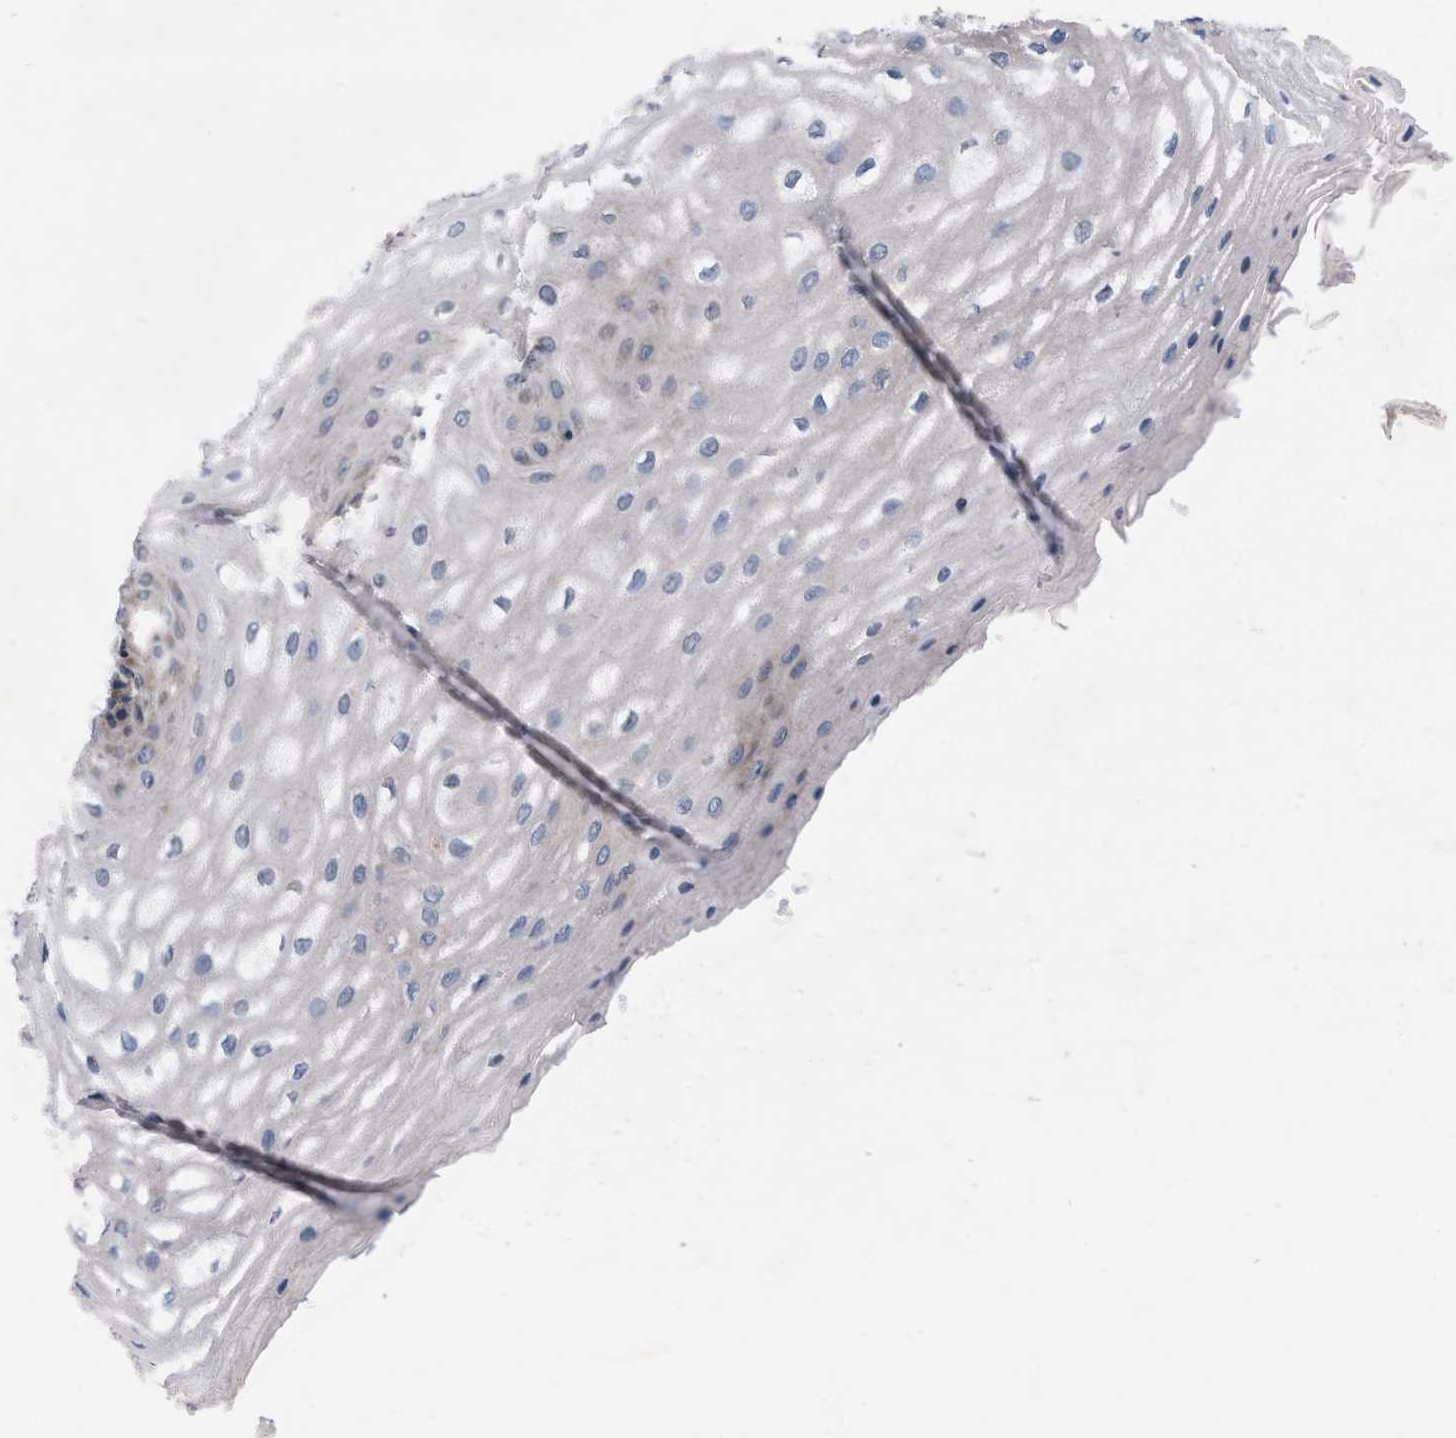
{"staining": {"intensity": "weak", "quantity": "<25%", "location": "cytoplasmic/membranous"}, "tissue": "esophagus", "cell_type": "Squamous epithelial cells", "image_type": "normal", "snomed": [{"axis": "morphology", "description": "Normal tissue, NOS"}, {"axis": "topography", "description": "Esophagus"}], "caption": "Immunohistochemistry (IHC) image of benign esophagus: human esophagus stained with DAB (3,3'-diaminobenzidine) reveals no significant protein staining in squamous epithelial cells.", "gene": "TMEM131", "patient": {"sex": "male", "age": 54}}